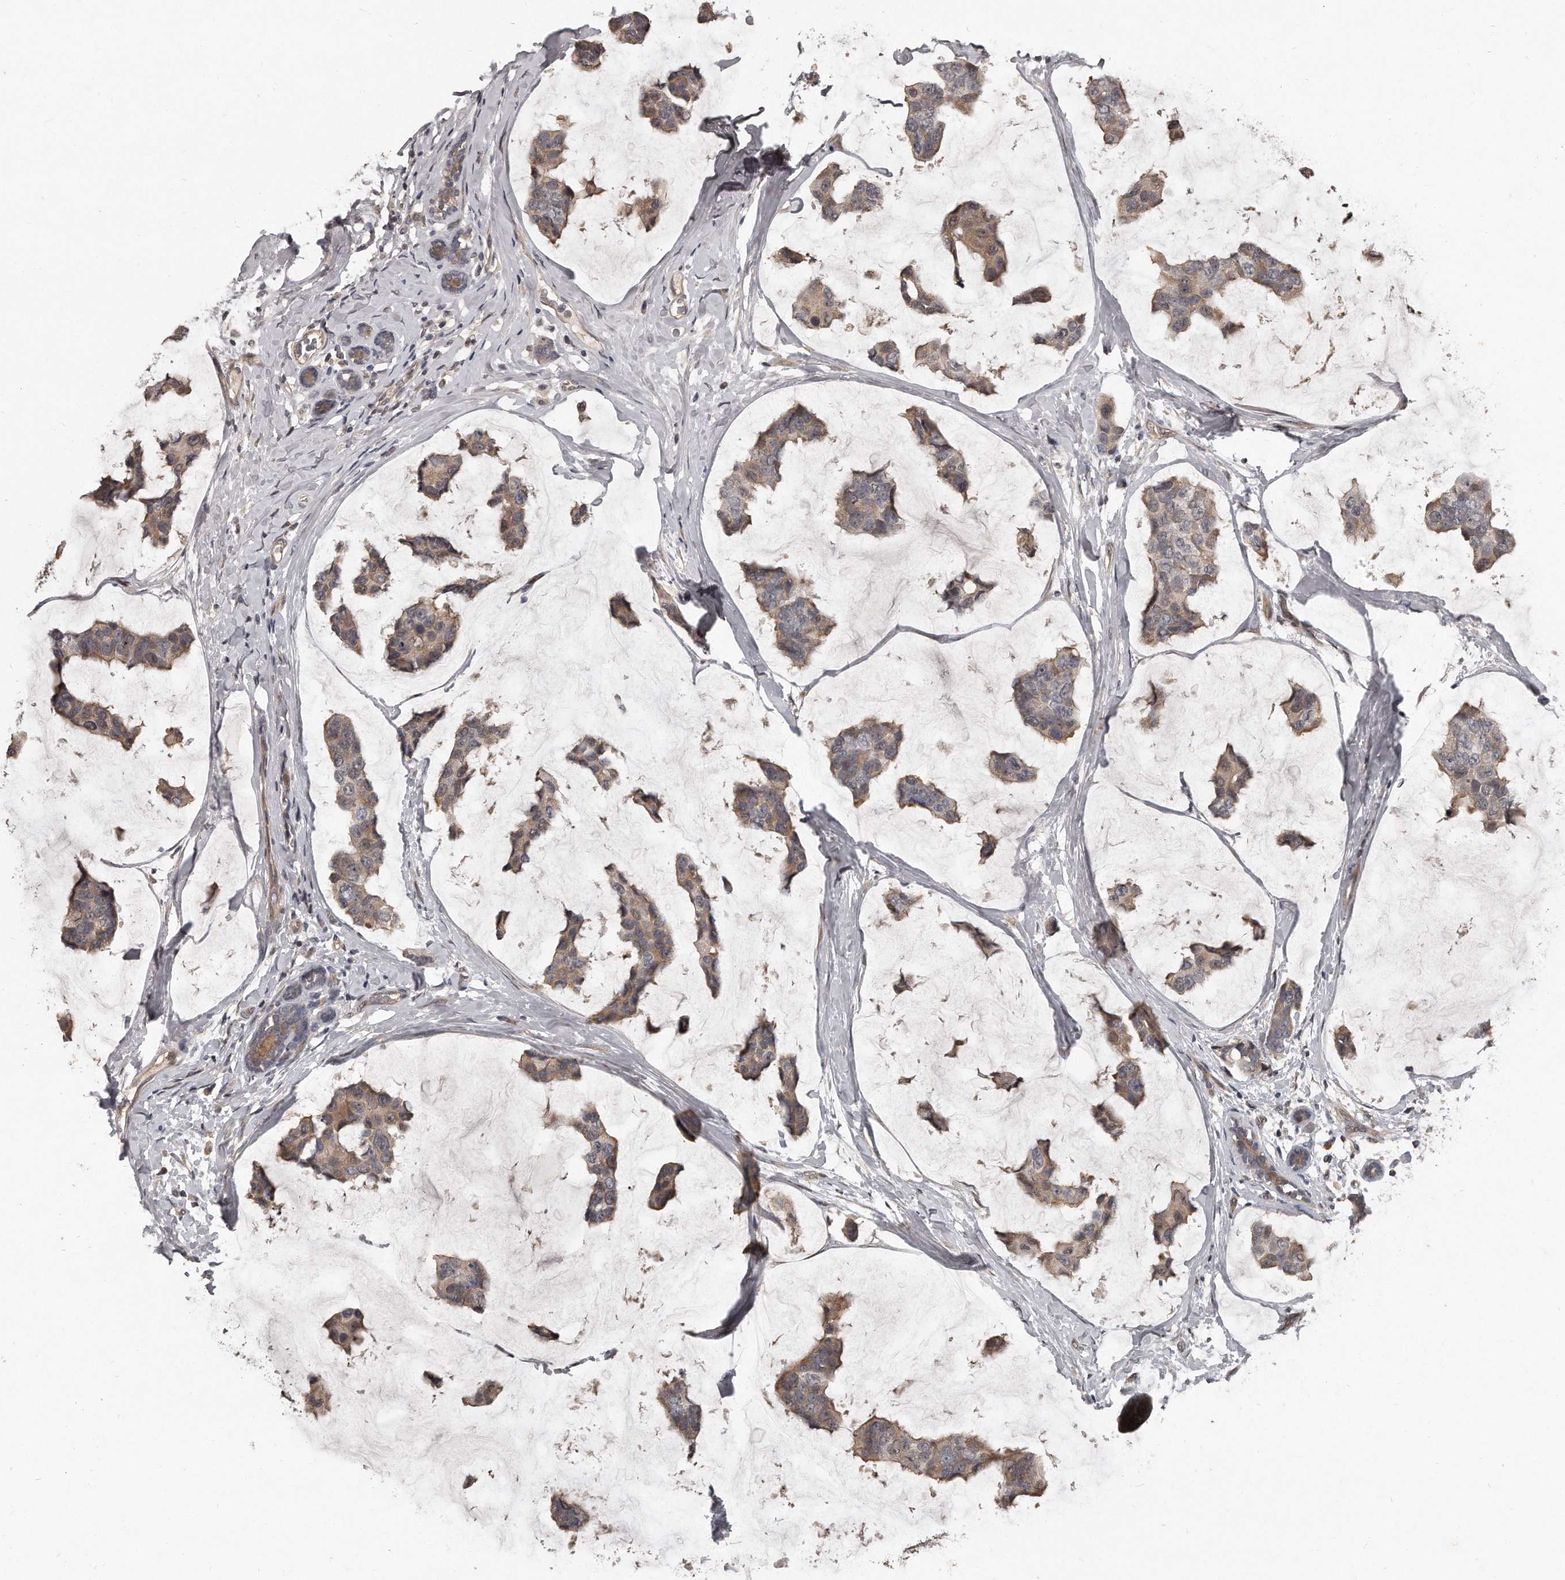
{"staining": {"intensity": "weak", "quantity": ">75%", "location": "cytoplasmic/membranous"}, "tissue": "breast cancer", "cell_type": "Tumor cells", "image_type": "cancer", "snomed": [{"axis": "morphology", "description": "Normal tissue, NOS"}, {"axis": "morphology", "description": "Duct carcinoma"}, {"axis": "topography", "description": "Breast"}], "caption": "Breast intraductal carcinoma stained with a protein marker displays weak staining in tumor cells.", "gene": "GRB10", "patient": {"sex": "female", "age": 50}}